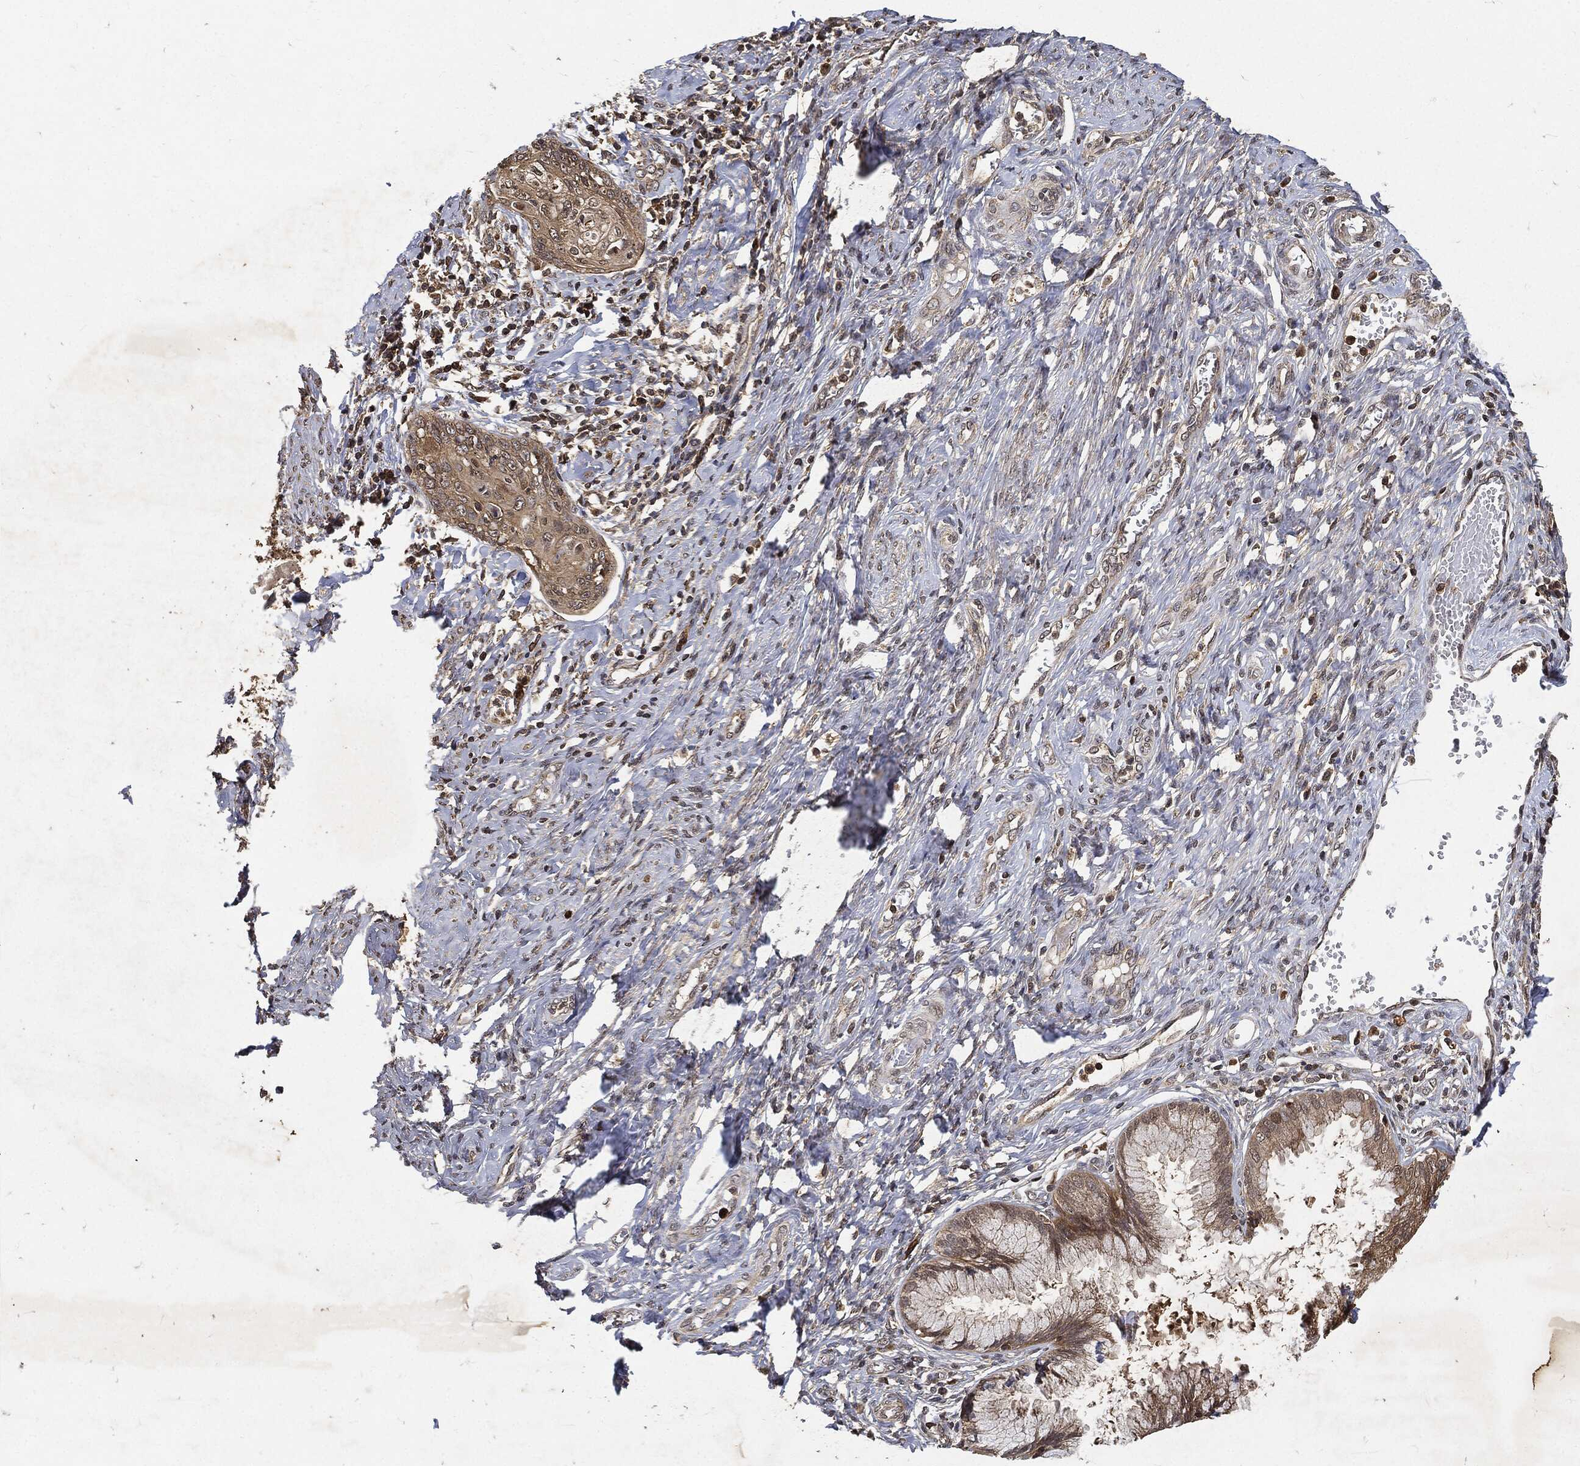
{"staining": {"intensity": "weak", "quantity": ">75%", "location": "cytoplasmic/membranous"}, "tissue": "cervical cancer", "cell_type": "Tumor cells", "image_type": "cancer", "snomed": [{"axis": "morphology", "description": "Normal tissue, NOS"}, {"axis": "morphology", "description": "Squamous cell carcinoma, NOS"}, {"axis": "topography", "description": "Cervix"}], "caption": "DAB (3,3'-diaminobenzidine) immunohistochemical staining of human cervical cancer displays weak cytoplasmic/membranous protein expression in about >75% of tumor cells.", "gene": "ZNF226", "patient": {"sex": "female", "age": 39}}